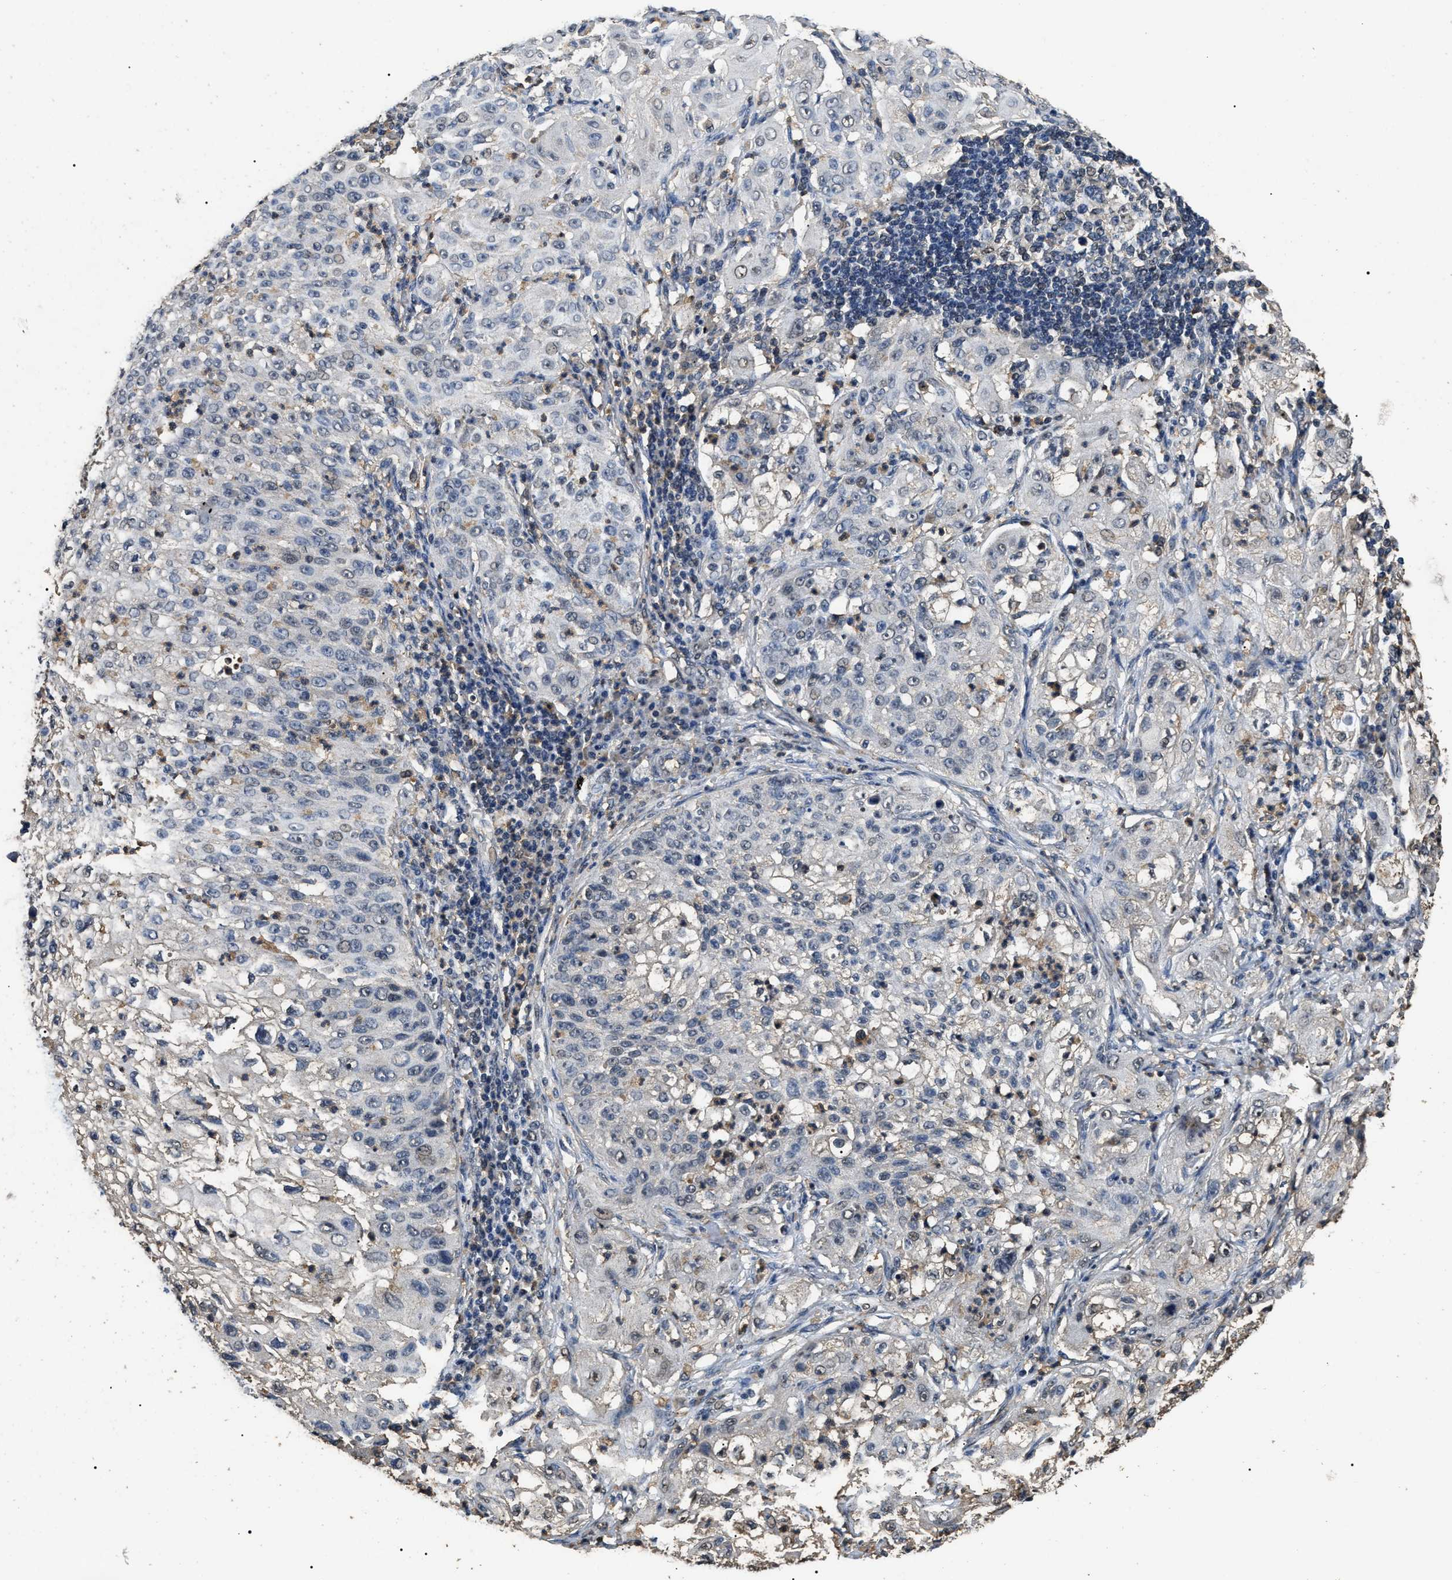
{"staining": {"intensity": "negative", "quantity": "none", "location": "none"}, "tissue": "lung cancer", "cell_type": "Tumor cells", "image_type": "cancer", "snomed": [{"axis": "morphology", "description": "Inflammation, NOS"}, {"axis": "morphology", "description": "Squamous cell carcinoma, NOS"}, {"axis": "topography", "description": "Lymph node"}, {"axis": "topography", "description": "Soft tissue"}, {"axis": "topography", "description": "Lung"}], "caption": "Immunohistochemistry micrograph of neoplastic tissue: human lung cancer (squamous cell carcinoma) stained with DAB (3,3'-diaminobenzidine) reveals no significant protein positivity in tumor cells. Brightfield microscopy of IHC stained with DAB (3,3'-diaminobenzidine) (brown) and hematoxylin (blue), captured at high magnification.", "gene": "PSMD8", "patient": {"sex": "male", "age": 66}}